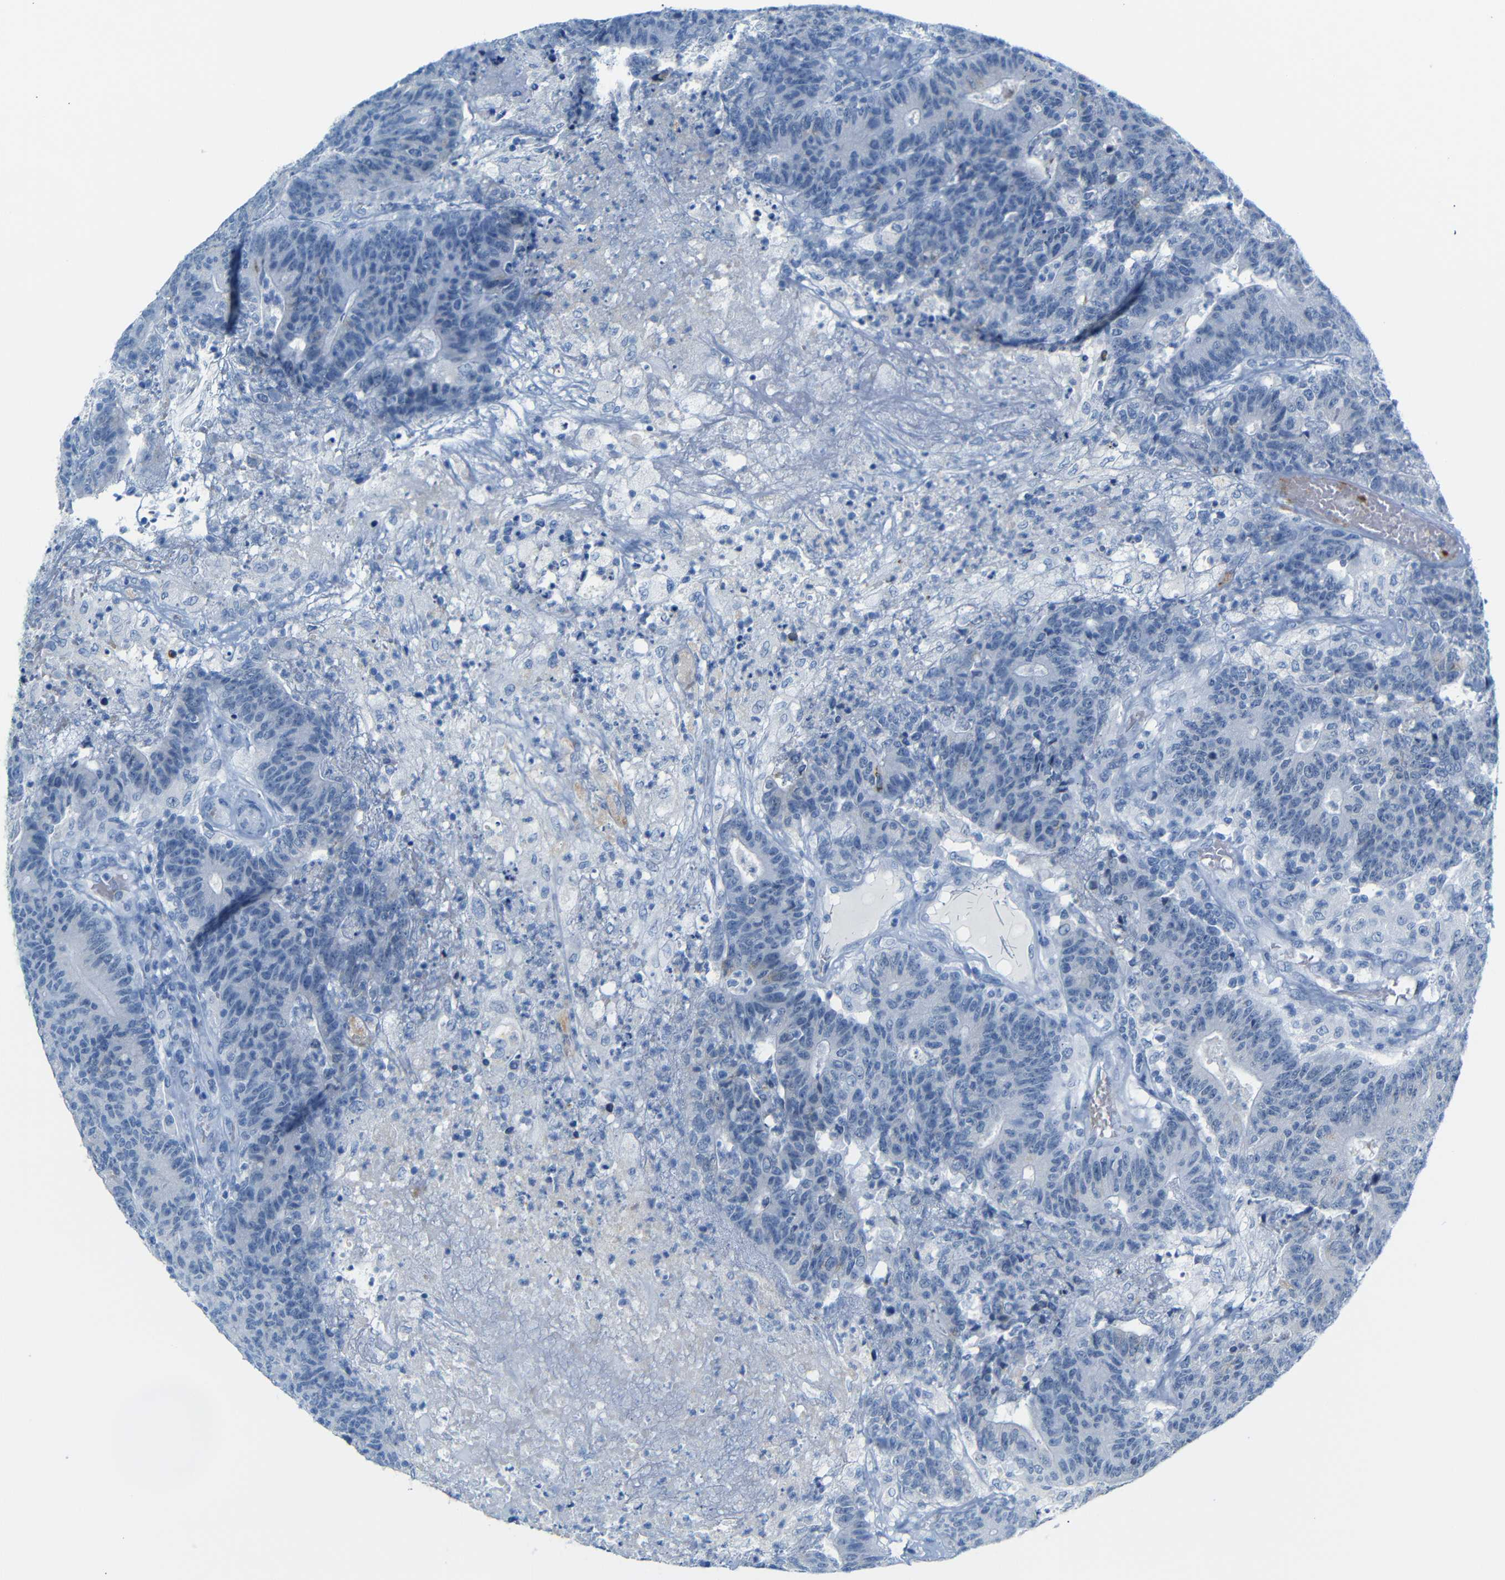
{"staining": {"intensity": "negative", "quantity": "none", "location": "none"}, "tissue": "colorectal cancer", "cell_type": "Tumor cells", "image_type": "cancer", "snomed": [{"axis": "morphology", "description": "Normal tissue, NOS"}, {"axis": "morphology", "description": "Adenocarcinoma, NOS"}, {"axis": "topography", "description": "Colon"}], "caption": "Protein analysis of colorectal cancer exhibits no significant expression in tumor cells. Nuclei are stained in blue.", "gene": "DYNAP", "patient": {"sex": "female", "age": 75}}